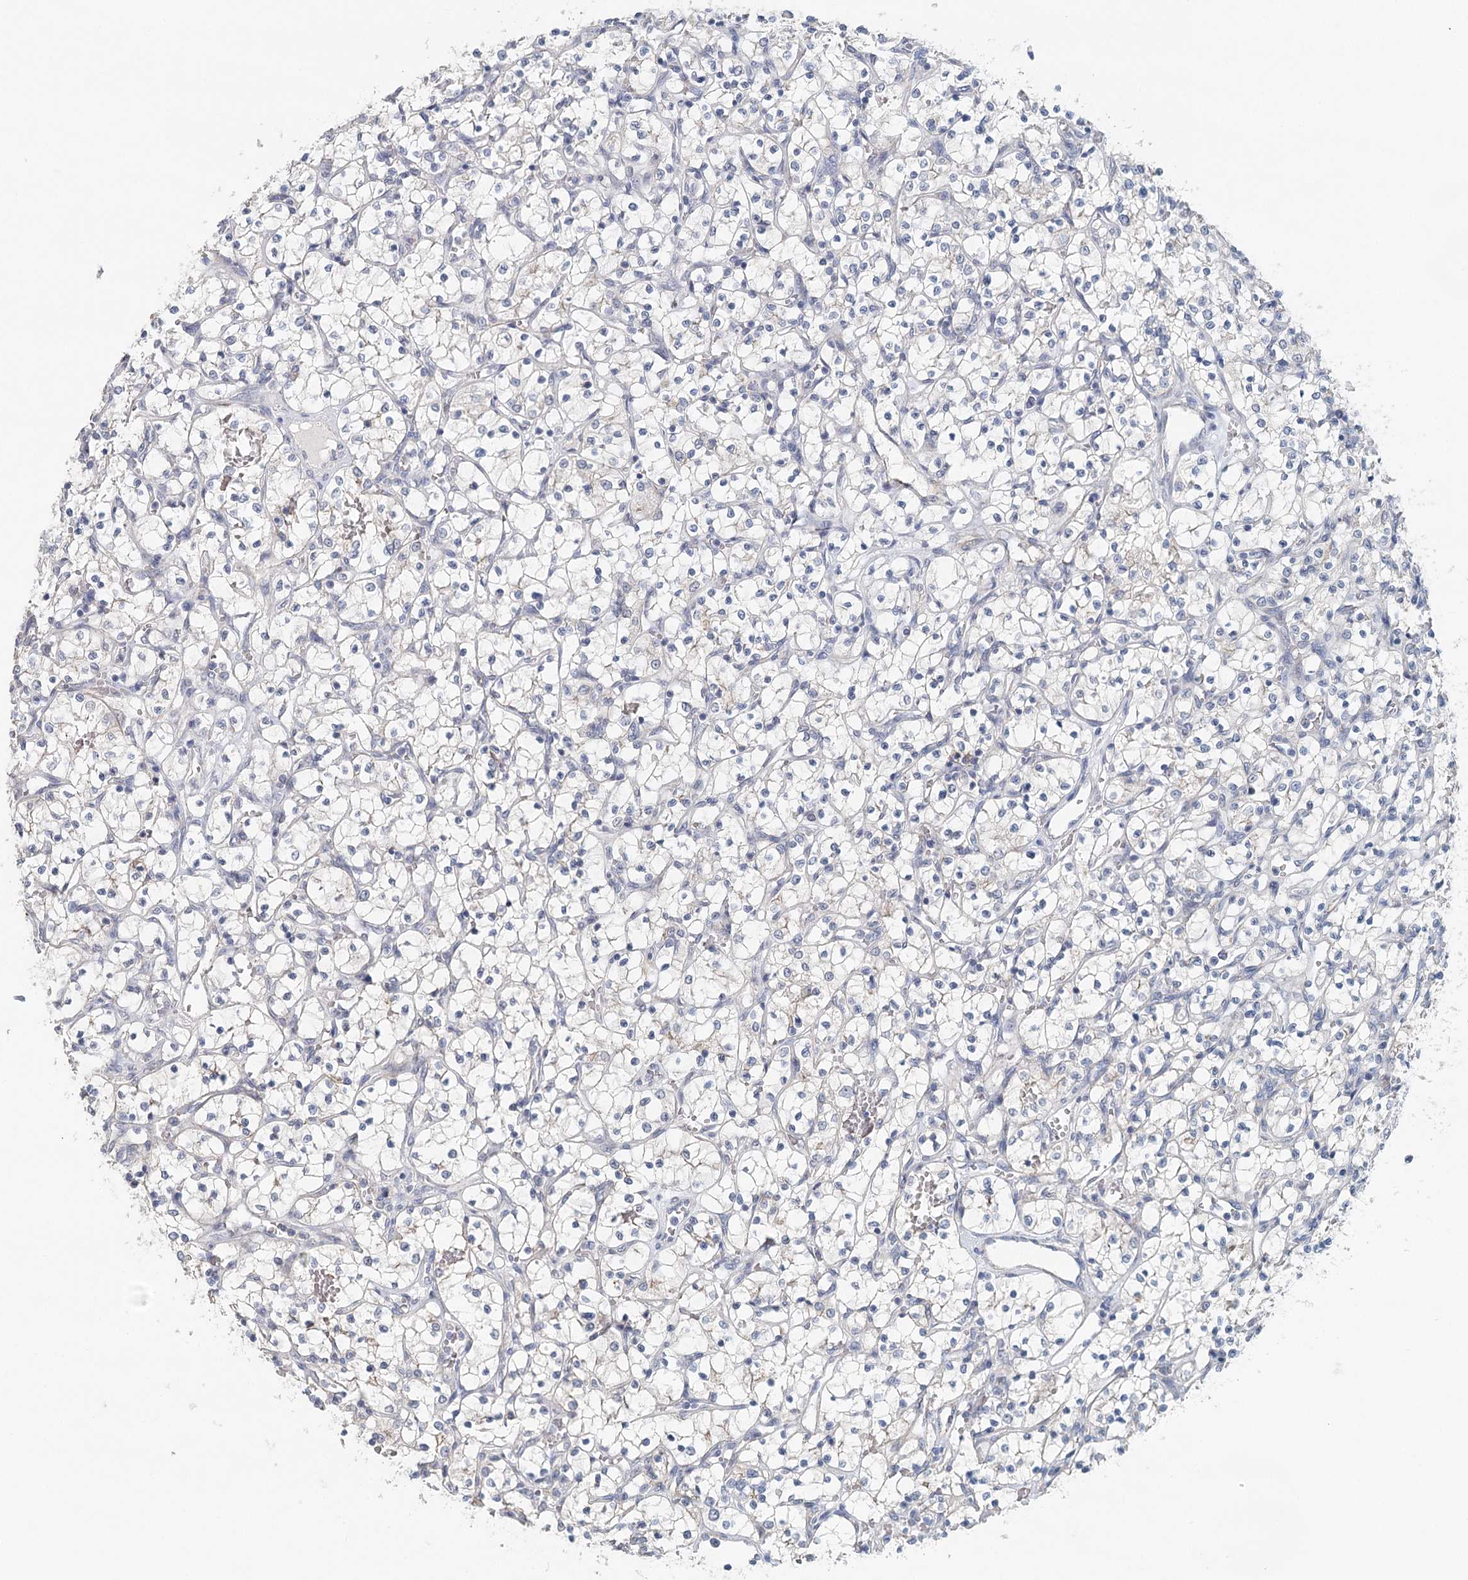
{"staining": {"intensity": "negative", "quantity": "none", "location": "none"}, "tissue": "renal cancer", "cell_type": "Tumor cells", "image_type": "cancer", "snomed": [{"axis": "morphology", "description": "Adenocarcinoma, NOS"}, {"axis": "topography", "description": "Kidney"}], "caption": "The histopathology image demonstrates no significant staining in tumor cells of renal adenocarcinoma.", "gene": "SYNPO", "patient": {"sex": "female", "age": 69}}